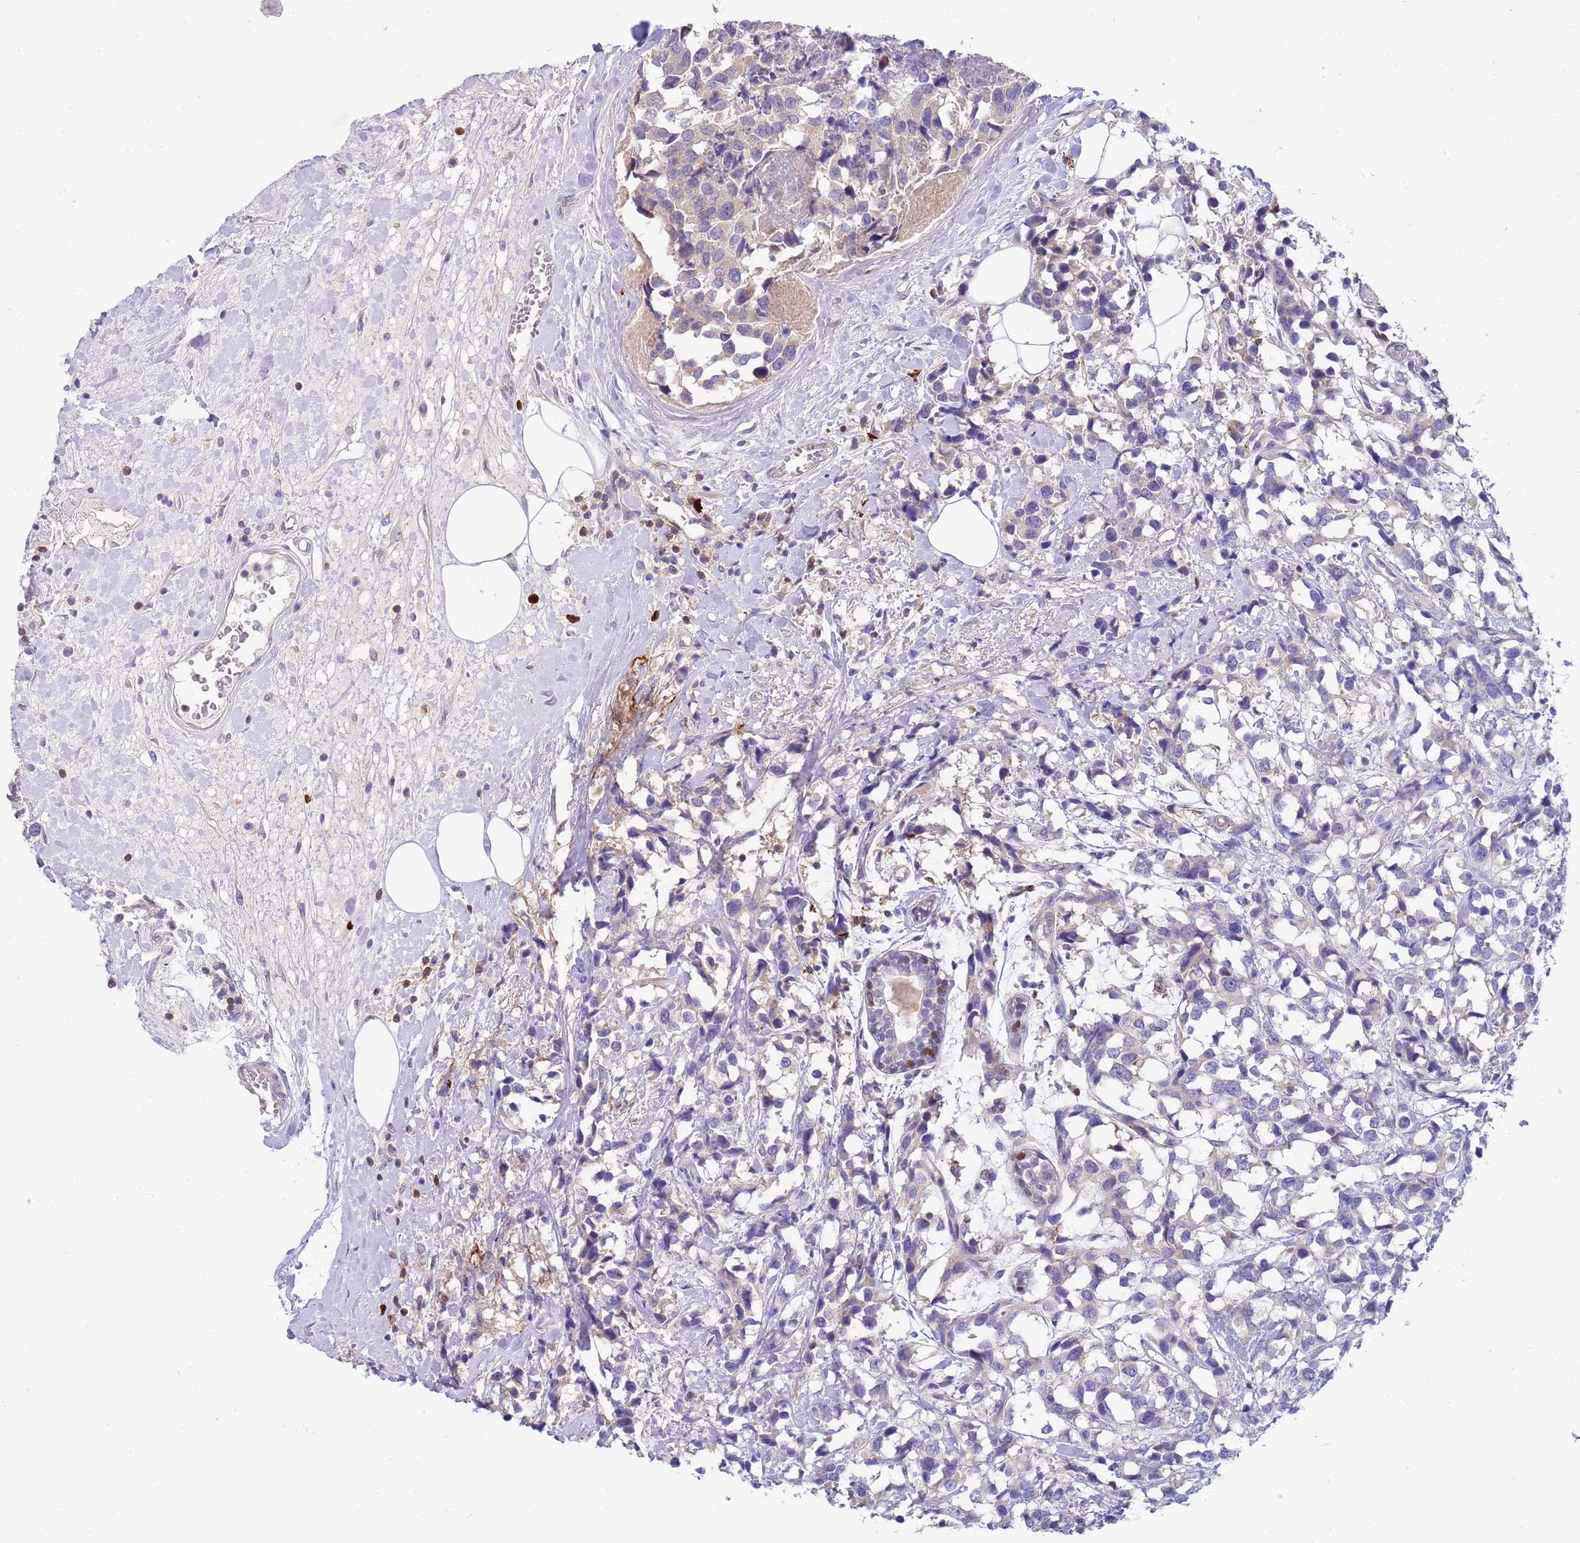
{"staining": {"intensity": "weak", "quantity": "<25%", "location": "cytoplasmic/membranous"}, "tissue": "breast cancer", "cell_type": "Tumor cells", "image_type": "cancer", "snomed": [{"axis": "morphology", "description": "Lobular carcinoma"}, {"axis": "topography", "description": "Breast"}], "caption": "A histopathology image of breast cancer (lobular carcinoma) stained for a protein reveals no brown staining in tumor cells.", "gene": "STK25", "patient": {"sex": "female", "age": 59}}